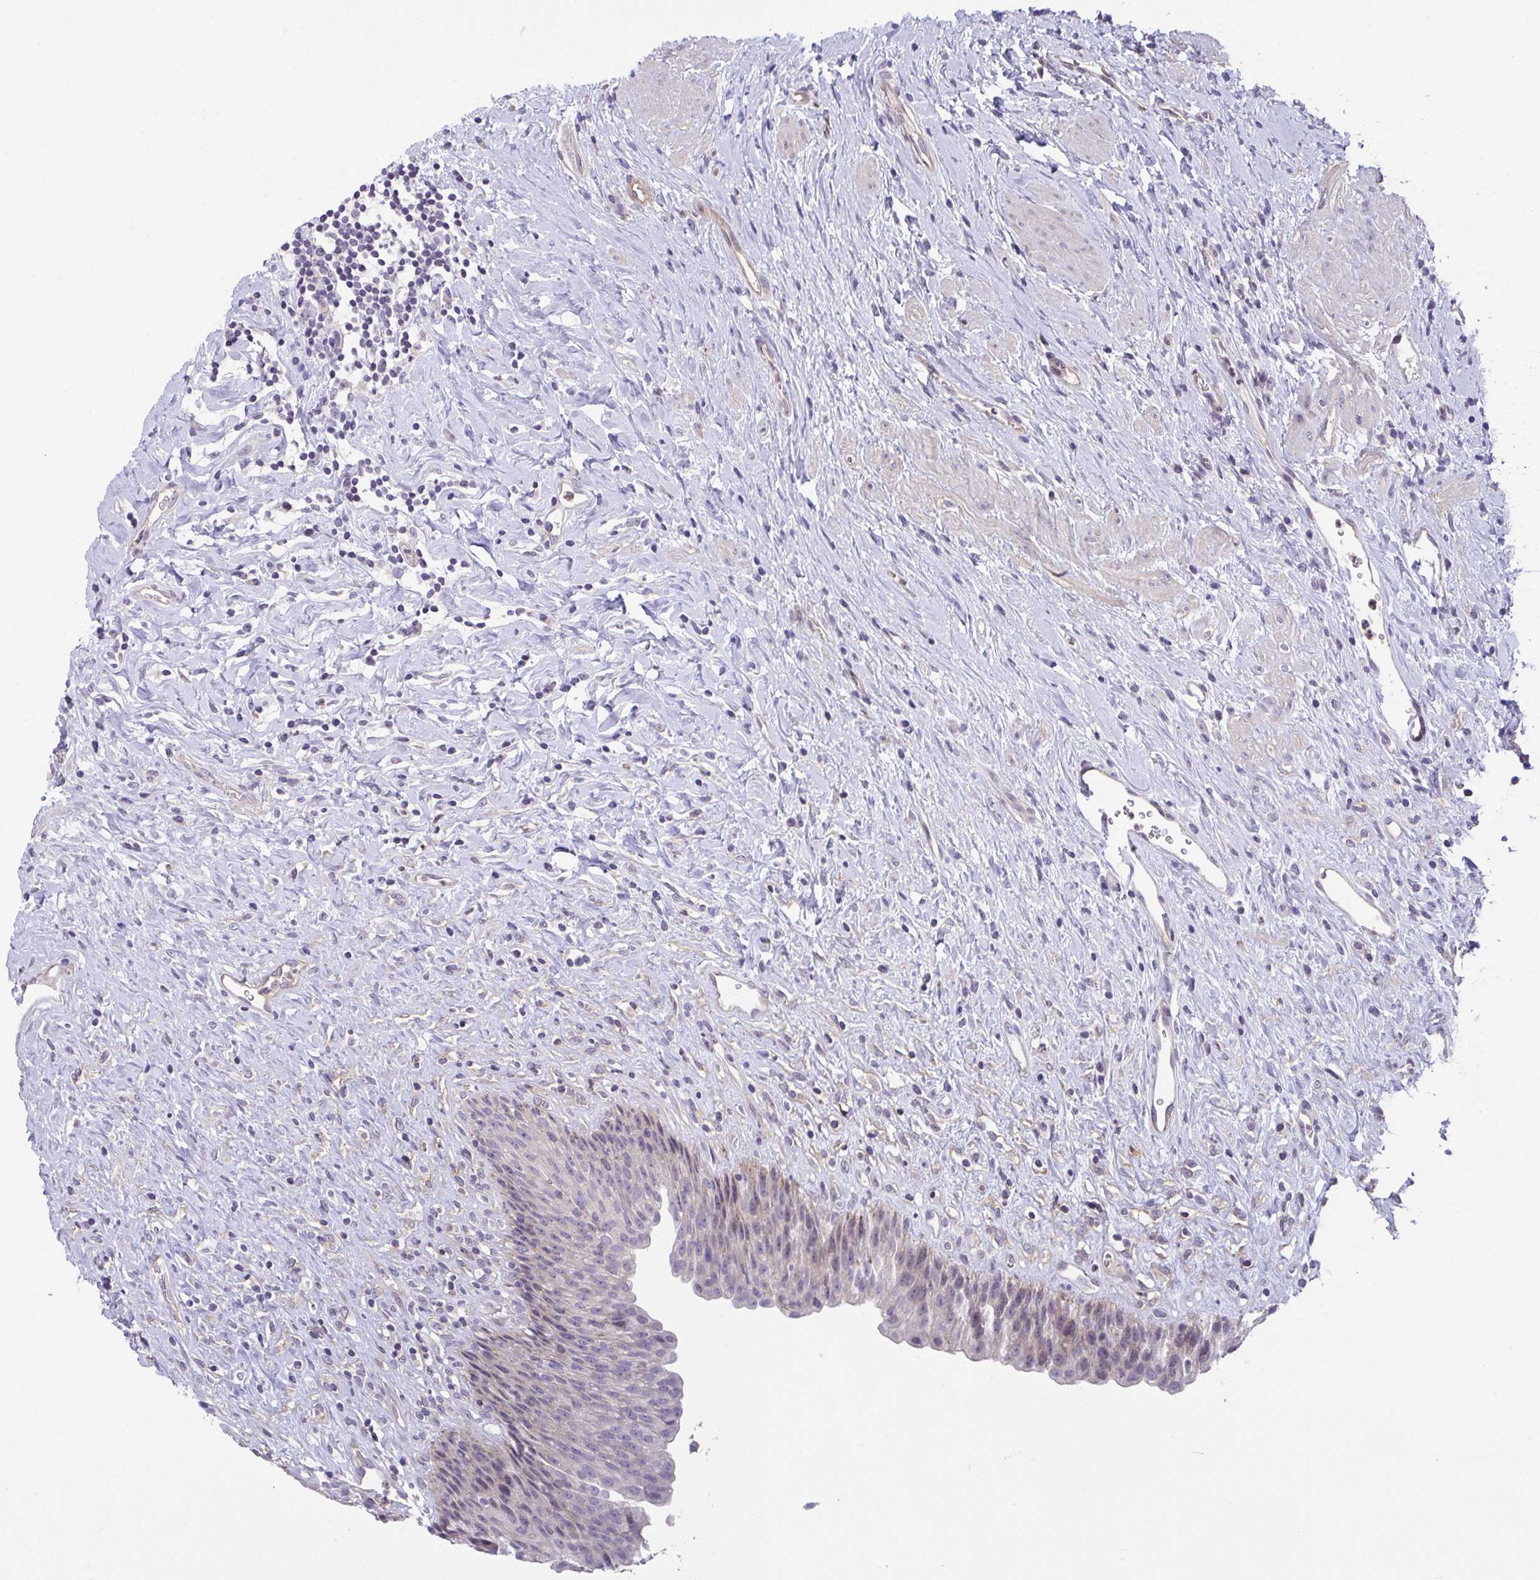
{"staining": {"intensity": "negative", "quantity": "none", "location": "none"}, "tissue": "urinary bladder", "cell_type": "Urothelial cells", "image_type": "normal", "snomed": [{"axis": "morphology", "description": "Normal tissue, NOS"}, {"axis": "topography", "description": "Urinary bladder"}], "caption": "DAB (3,3'-diaminobenzidine) immunohistochemical staining of unremarkable urinary bladder displays no significant staining in urothelial cells.", "gene": "RHOXF1", "patient": {"sex": "female", "age": 56}}